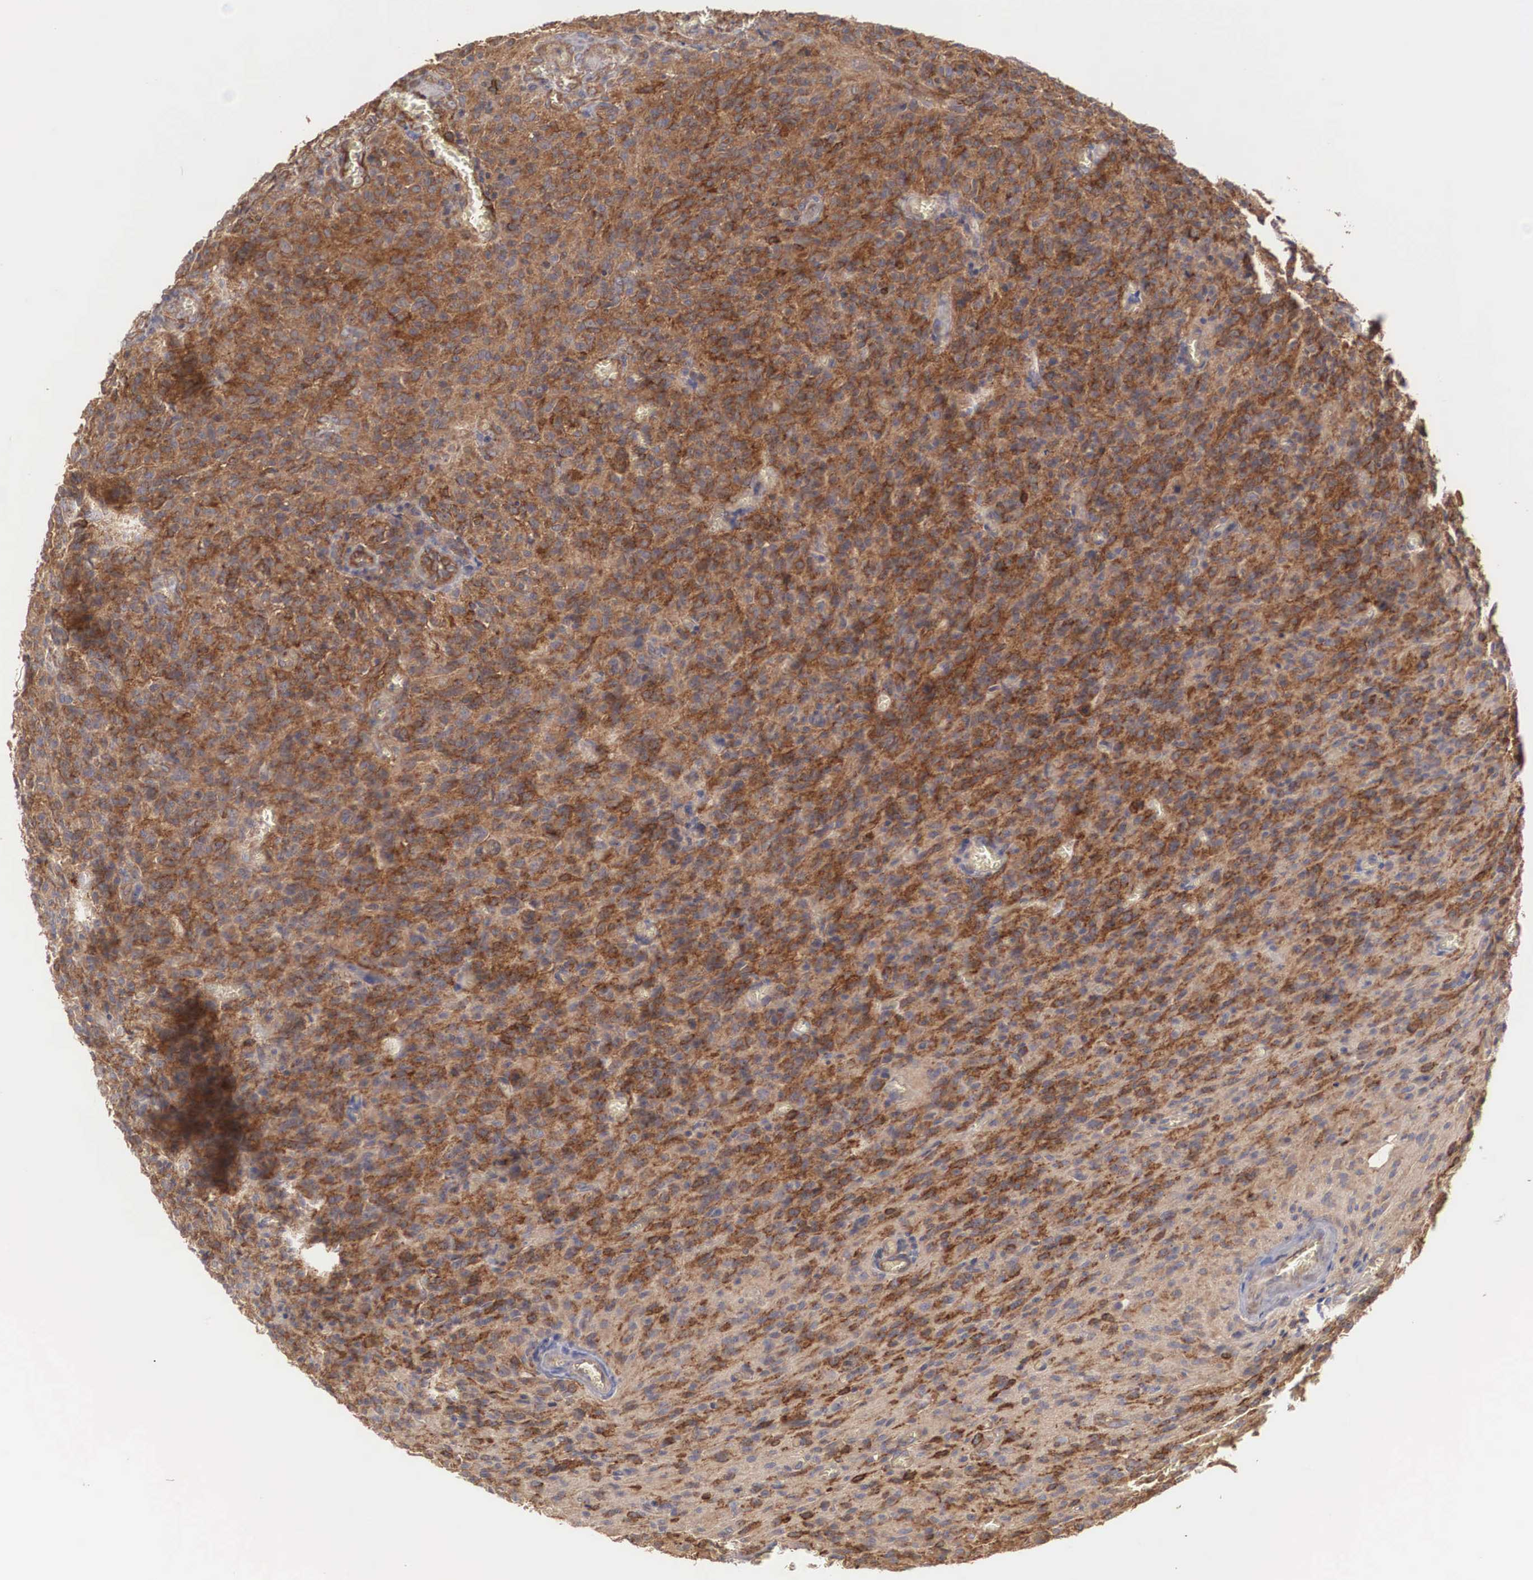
{"staining": {"intensity": "strong", "quantity": ">75%", "location": "cytoplasmic/membranous"}, "tissue": "glioma", "cell_type": "Tumor cells", "image_type": "cancer", "snomed": [{"axis": "morphology", "description": "Glioma, malignant, High grade"}, {"axis": "topography", "description": "Brain"}], "caption": "Immunohistochemical staining of glioma demonstrates high levels of strong cytoplasmic/membranous positivity in approximately >75% of tumor cells.", "gene": "ARMCX4", "patient": {"sex": "male", "age": 56}}